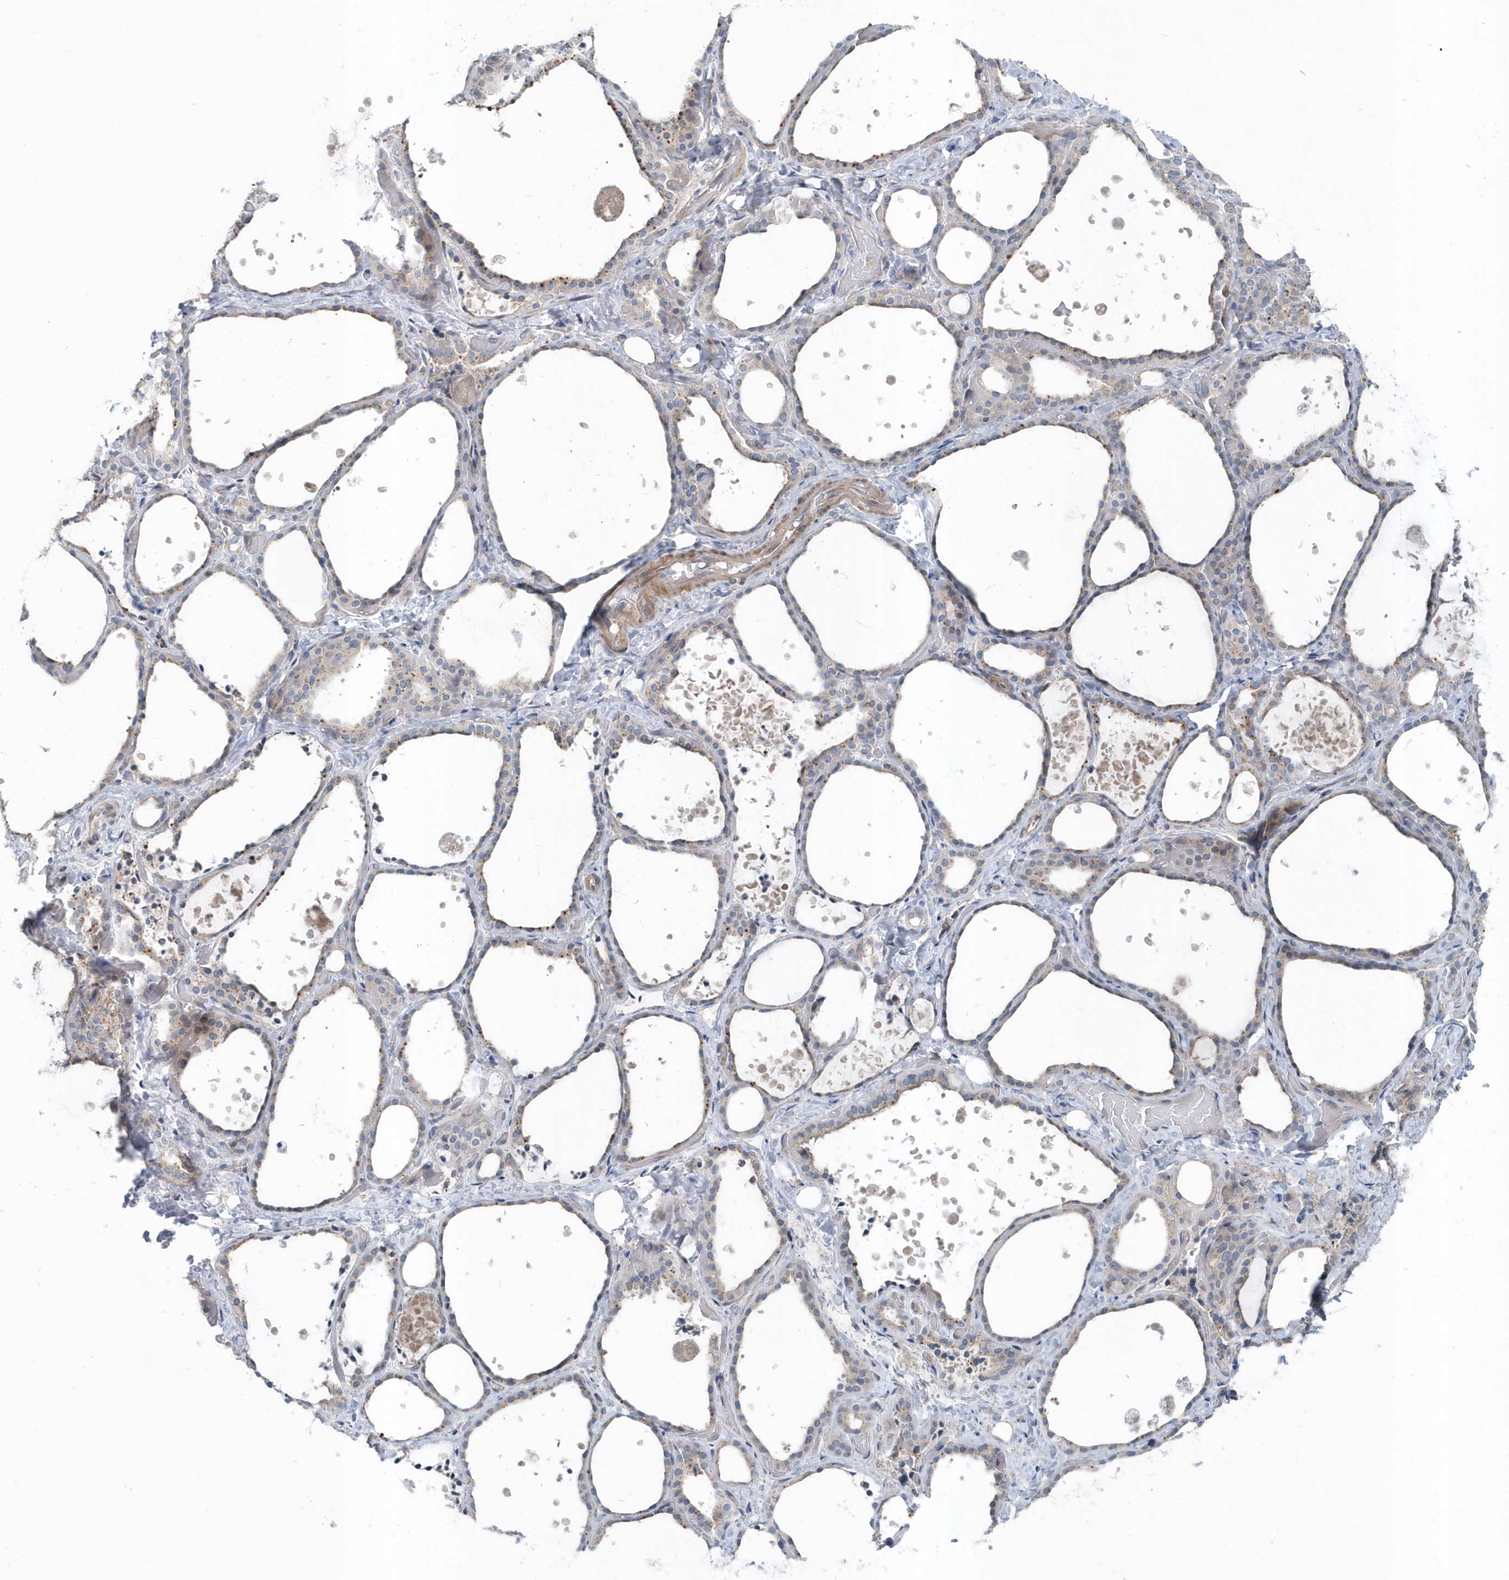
{"staining": {"intensity": "weak", "quantity": "<25%", "location": "cytoplasmic/membranous"}, "tissue": "thyroid gland", "cell_type": "Glandular cells", "image_type": "normal", "snomed": [{"axis": "morphology", "description": "Normal tissue, NOS"}, {"axis": "topography", "description": "Thyroid gland"}], "caption": "Immunohistochemistry of normal human thyroid gland displays no expression in glandular cells. (Immunohistochemistry (ihc), brightfield microscopy, high magnification).", "gene": "MCC", "patient": {"sex": "female", "age": 44}}